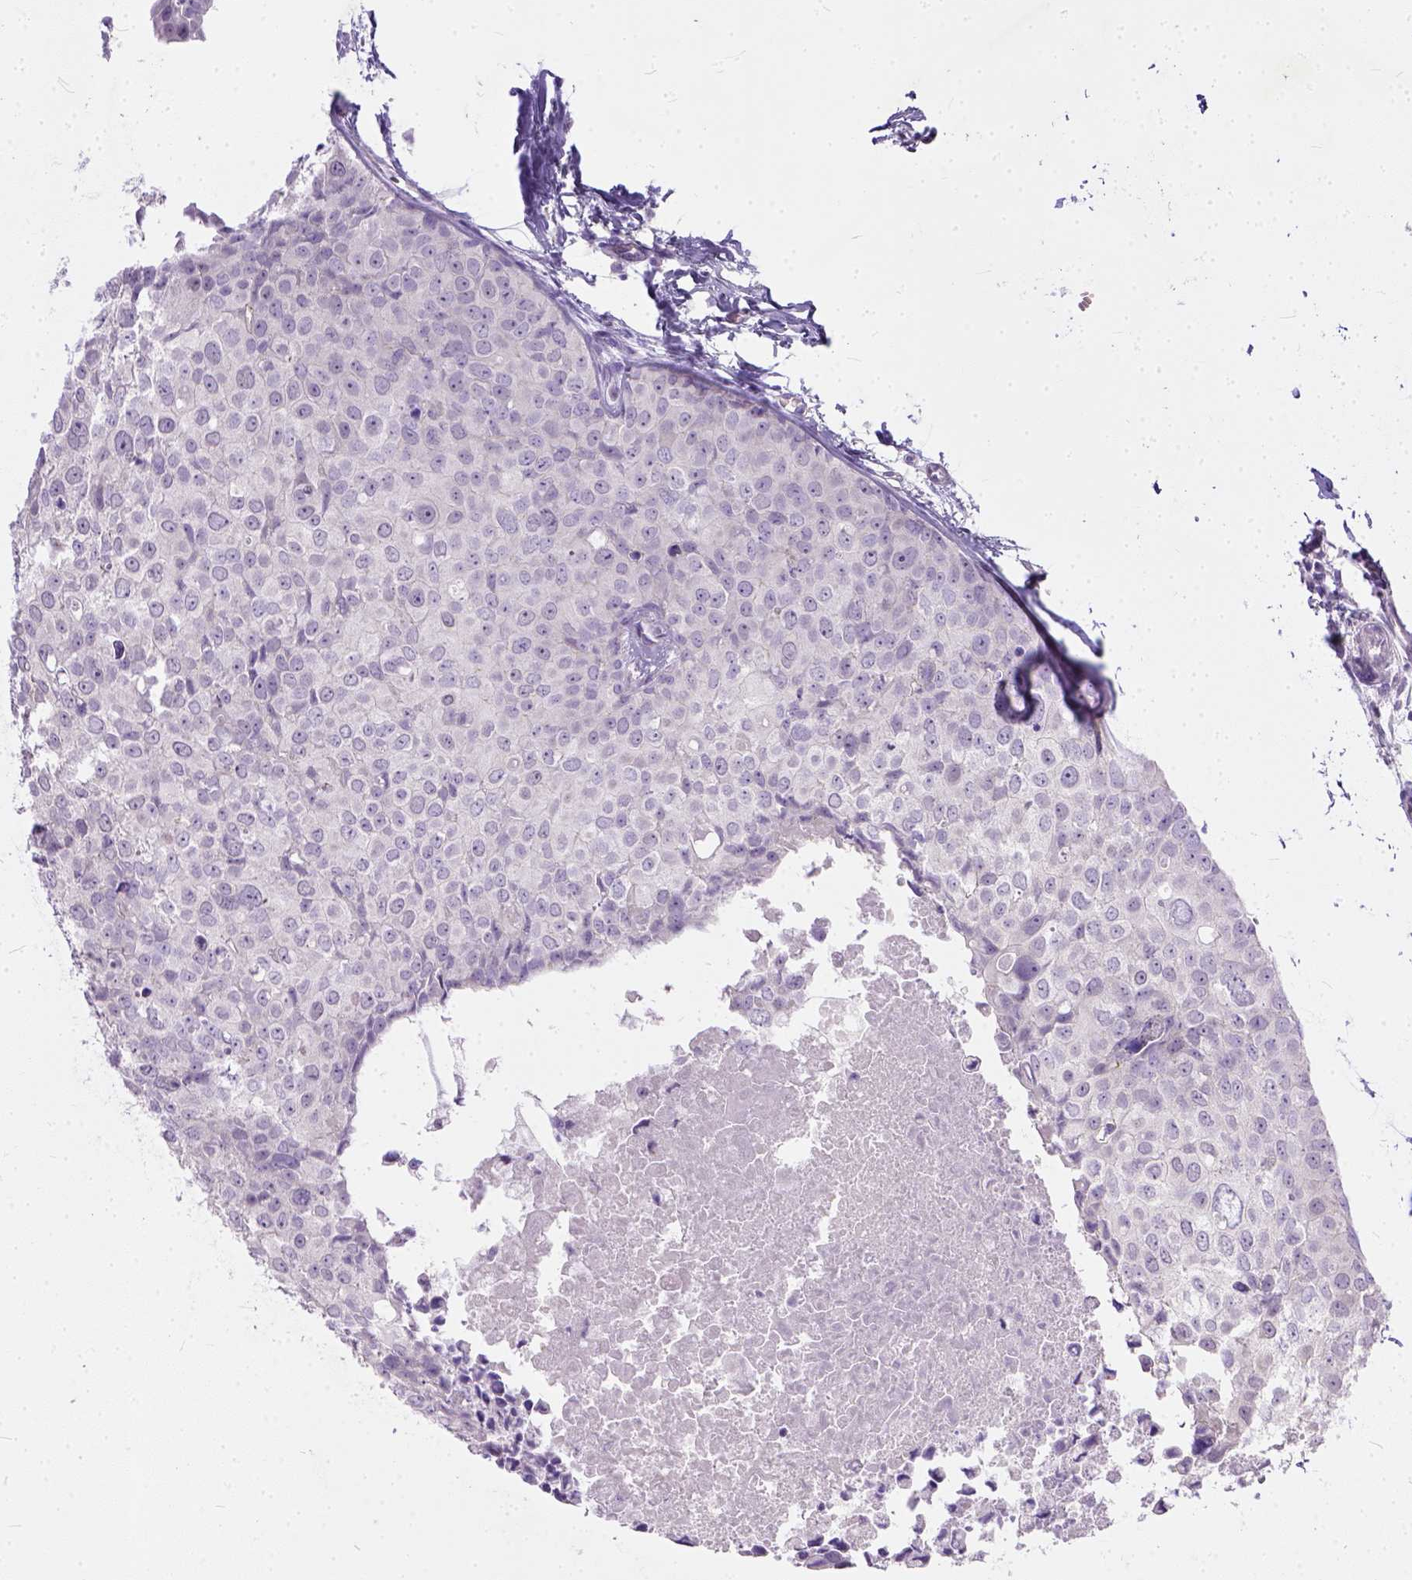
{"staining": {"intensity": "negative", "quantity": "none", "location": "none"}, "tissue": "breast cancer", "cell_type": "Tumor cells", "image_type": "cancer", "snomed": [{"axis": "morphology", "description": "Duct carcinoma"}, {"axis": "topography", "description": "Breast"}], "caption": "Tumor cells are negative for brown protein staining in breast cancer.", "gene": "ADGRF1", "patient": {"sex": "female", "age": 38}}